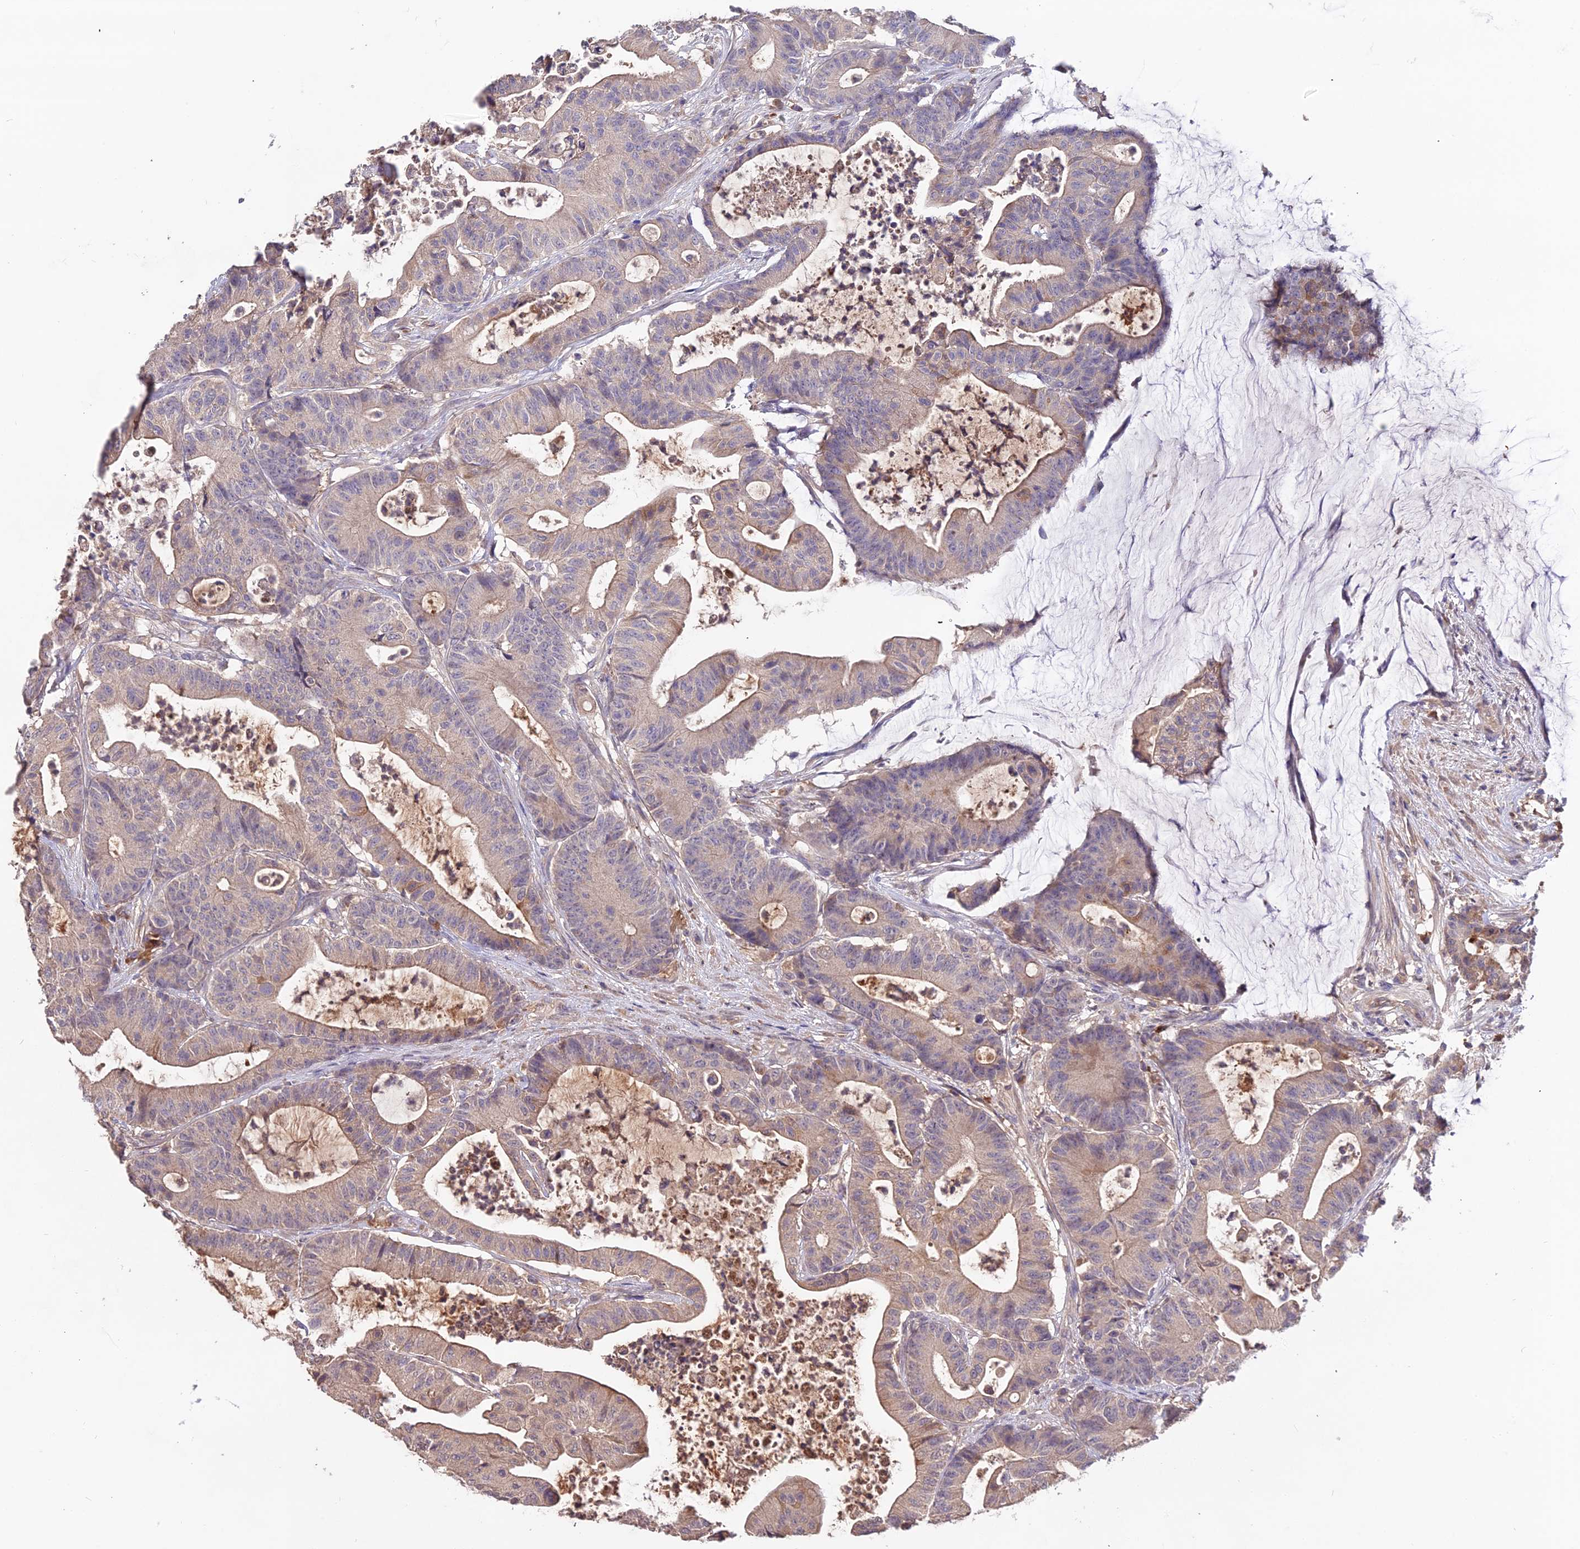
{"staining": {"intensity": "weak", "quantity": ">75%", "location": "cytoplasmic/membranous"}, "tissue": "colorectal cancer", "cell_type": "Tumor cells", "image_type": "cancer", "snomed": [{"axis": "morphology", "description": "Adenocarcinoma, NOS"}, {"axis": "topography", "description": "Colon"}], "caption": "Protein expression analysis of colorectal adenocarcinoma reveals weak cytoplasmic/membranous positivity in about >75% of tumor cells. (brown staining indicates protein expression, while blue staining denotes nuclei).", "gene": "KCTD16", "patient": {"sex": "female", "age": 84}}